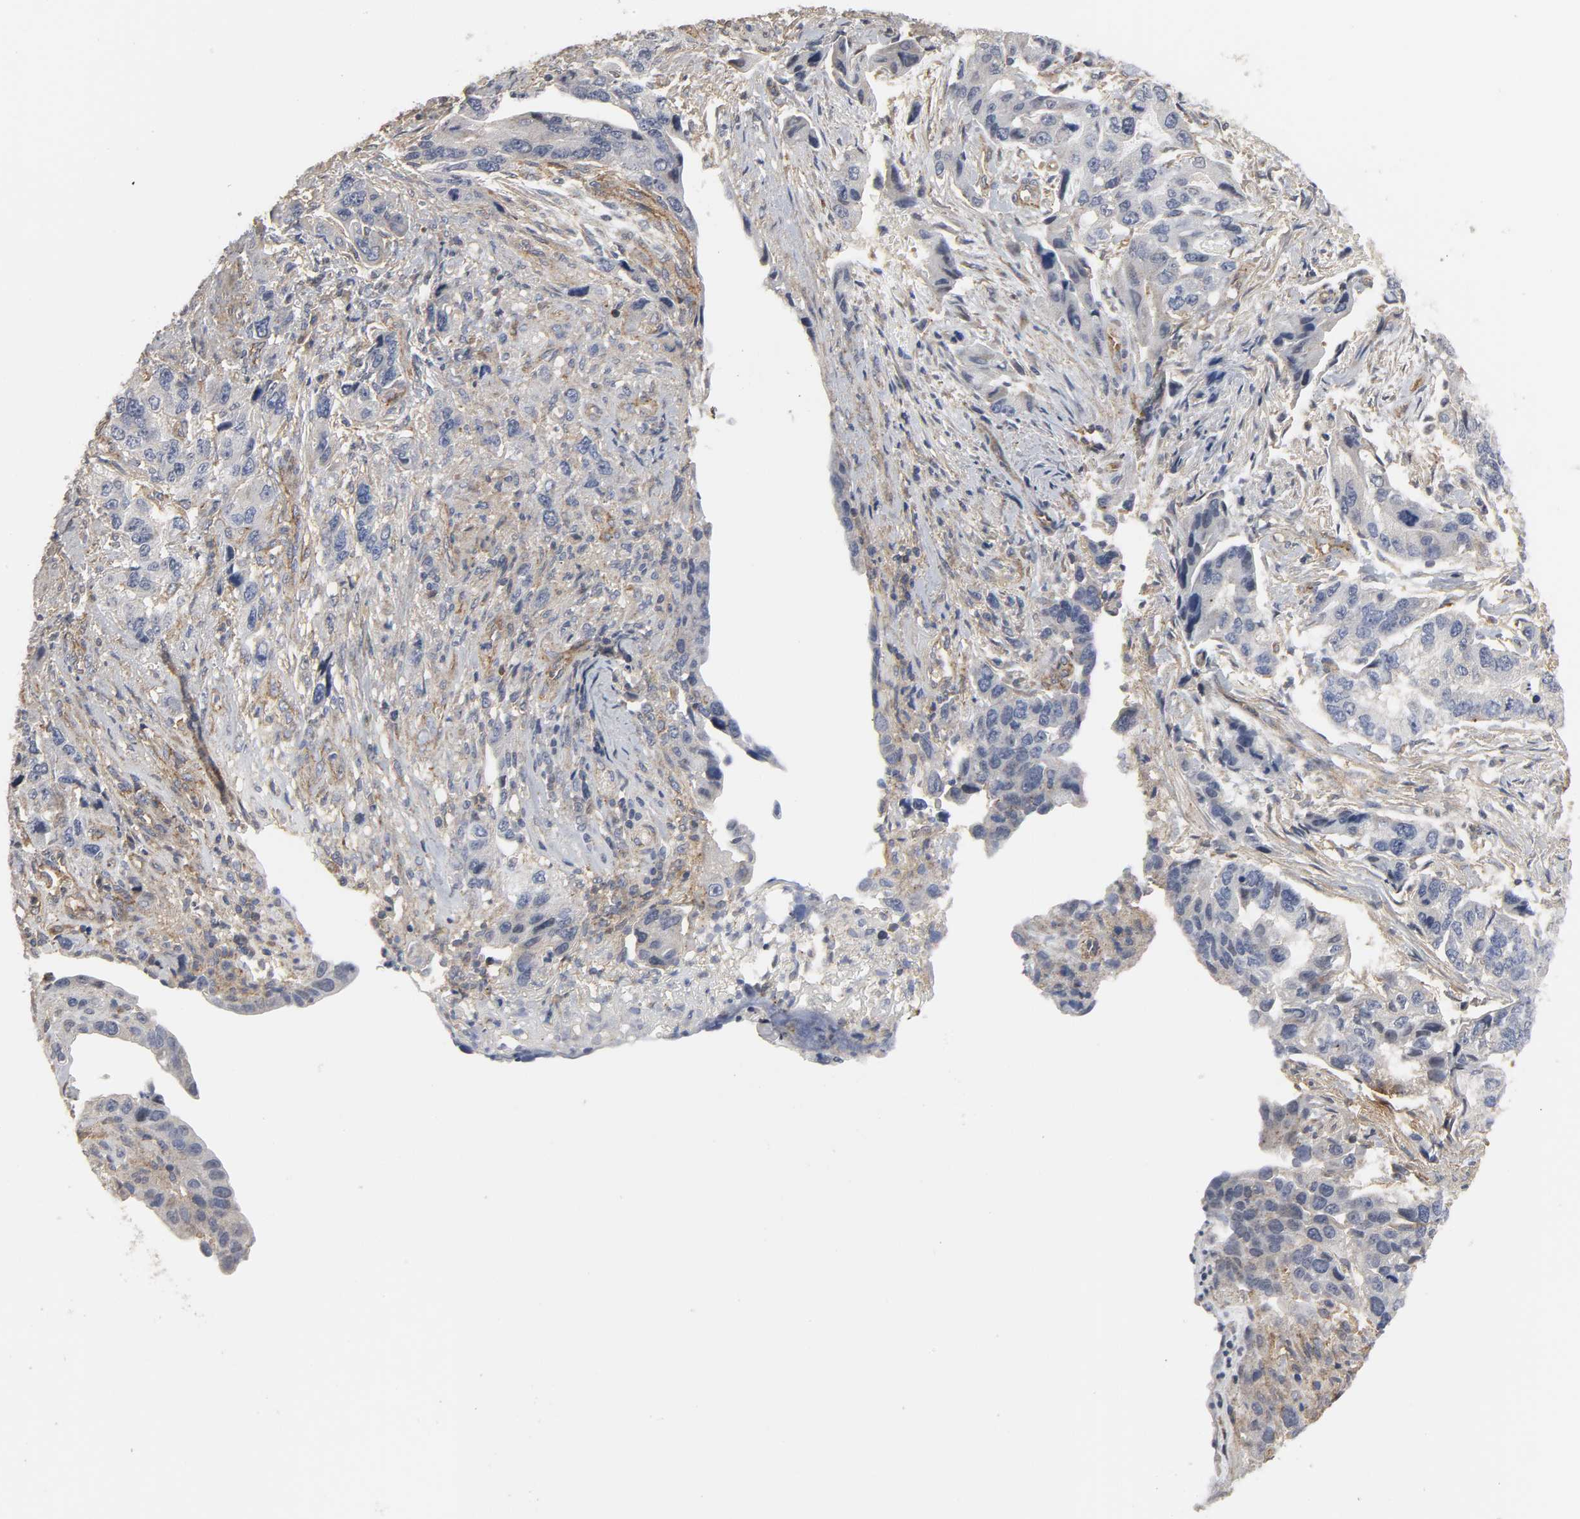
{"staining": {"intensity": "weak", "quantity": "<25%", "location": "cytoplasmic/membranous"}, "tissue": "stomach cancer", "cell_type": "Tumor cells", "image_type": "cancer", "snomed": [{"axis": "morphology", "description": "Adenocarcinoma, NOS"}, {"axis": "topography", "description": "Stomach, lower"}], "caption": "The micrograph exhibits no staining of tumor cells in stomach cancer (adenocarcinoma).", "gene": "SH3GLB1", "patient": {"sex": "female", "age": 93}}